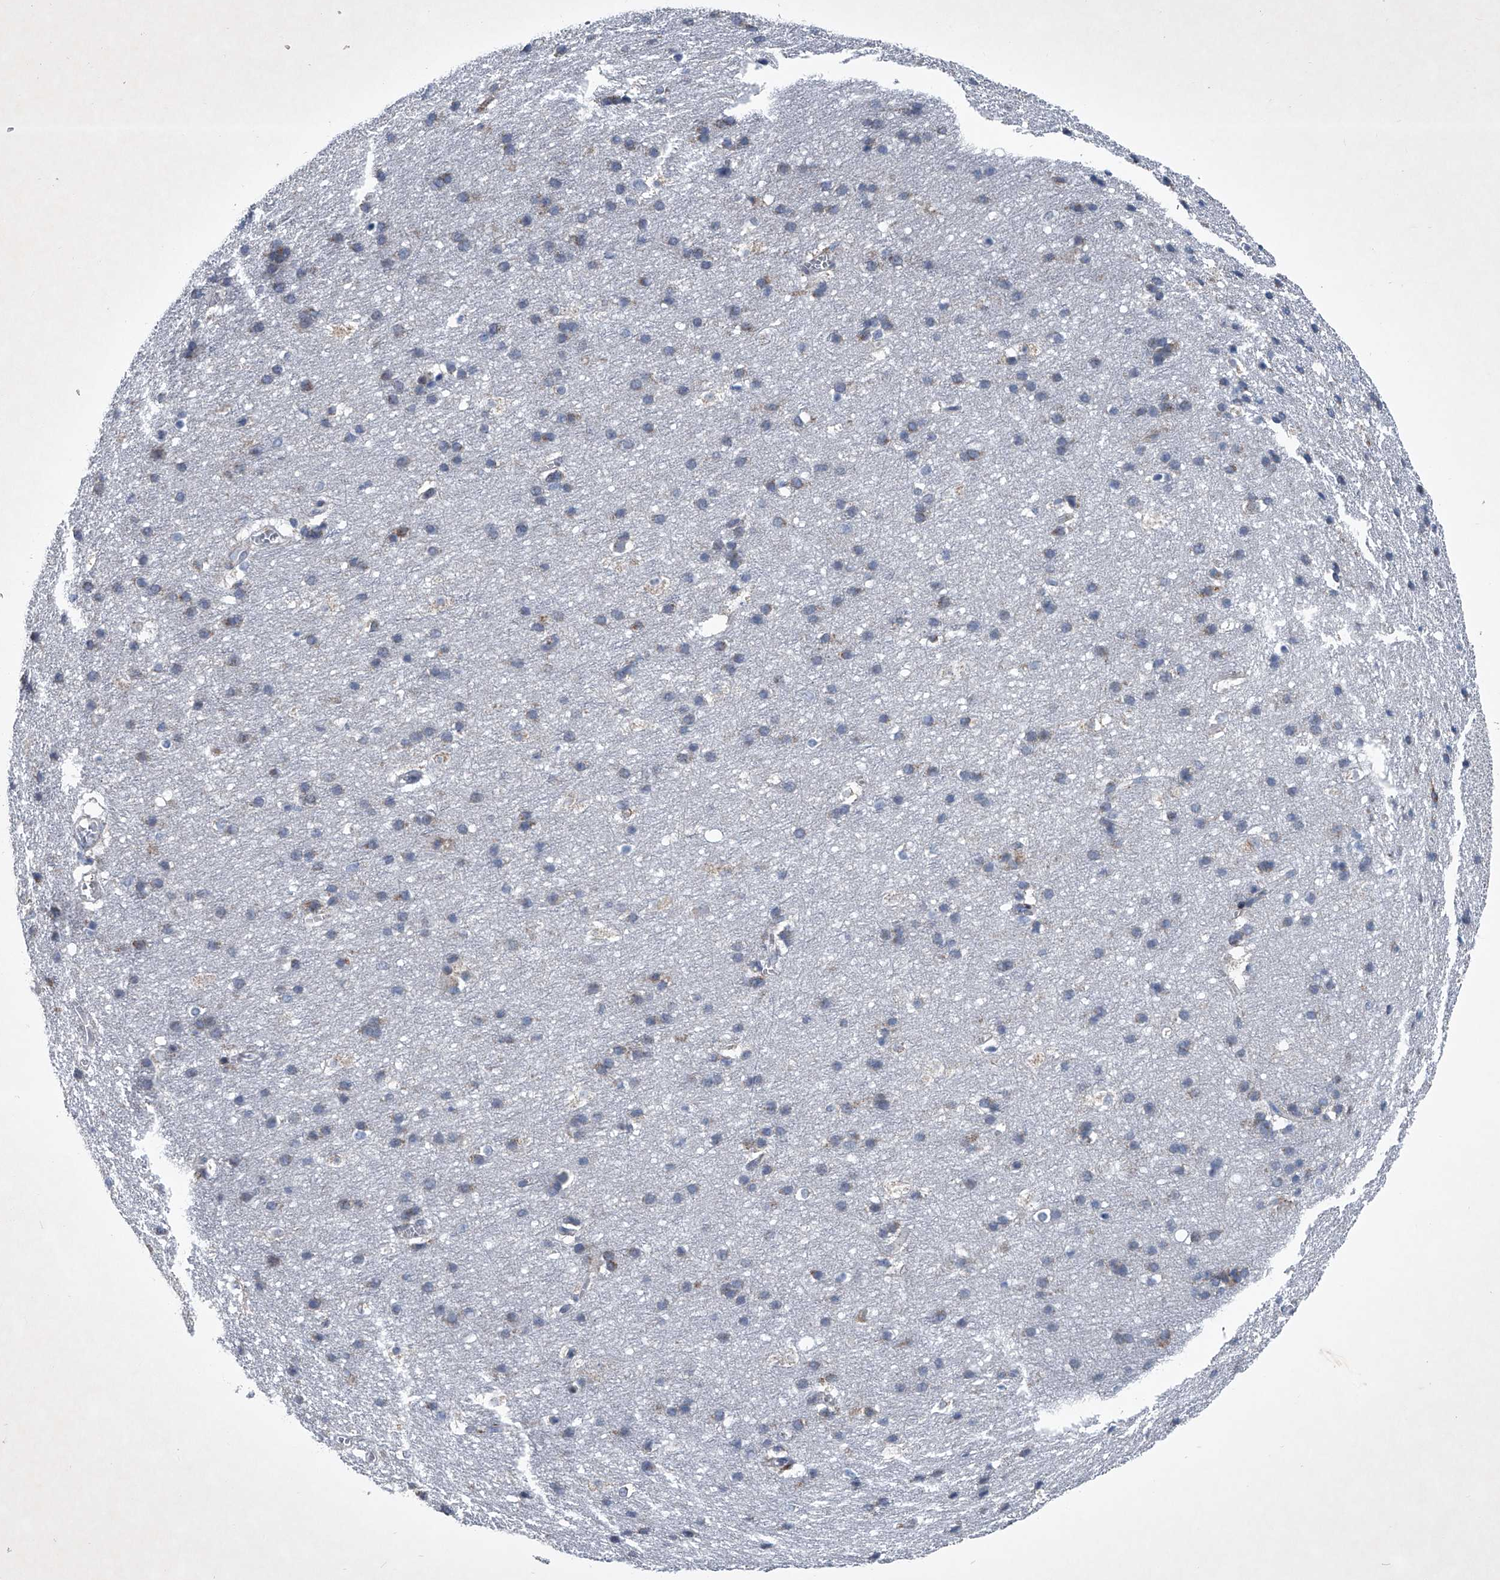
{"staining": {"intensity": "weak", "quantity": "<25%", "location": "cytoplasmic/membranous"}, "tissue": "cerebral cortex", "cell_type": "Endothelial cells", "image_type": "normal", "snomed": [{"axis": "morphology", "description": "Normal tissue, NOS"}, {"axis": "topography", "description": "Cerebral cortex"}], "caption": "There is no significant expression in endothelial cells of cerebral cortex. (Immunohistochemistry (ihc), brightfield microscopy, high magnification).", "gene": "ABCG1", "patient": {"sex": "male", "age": 54}}